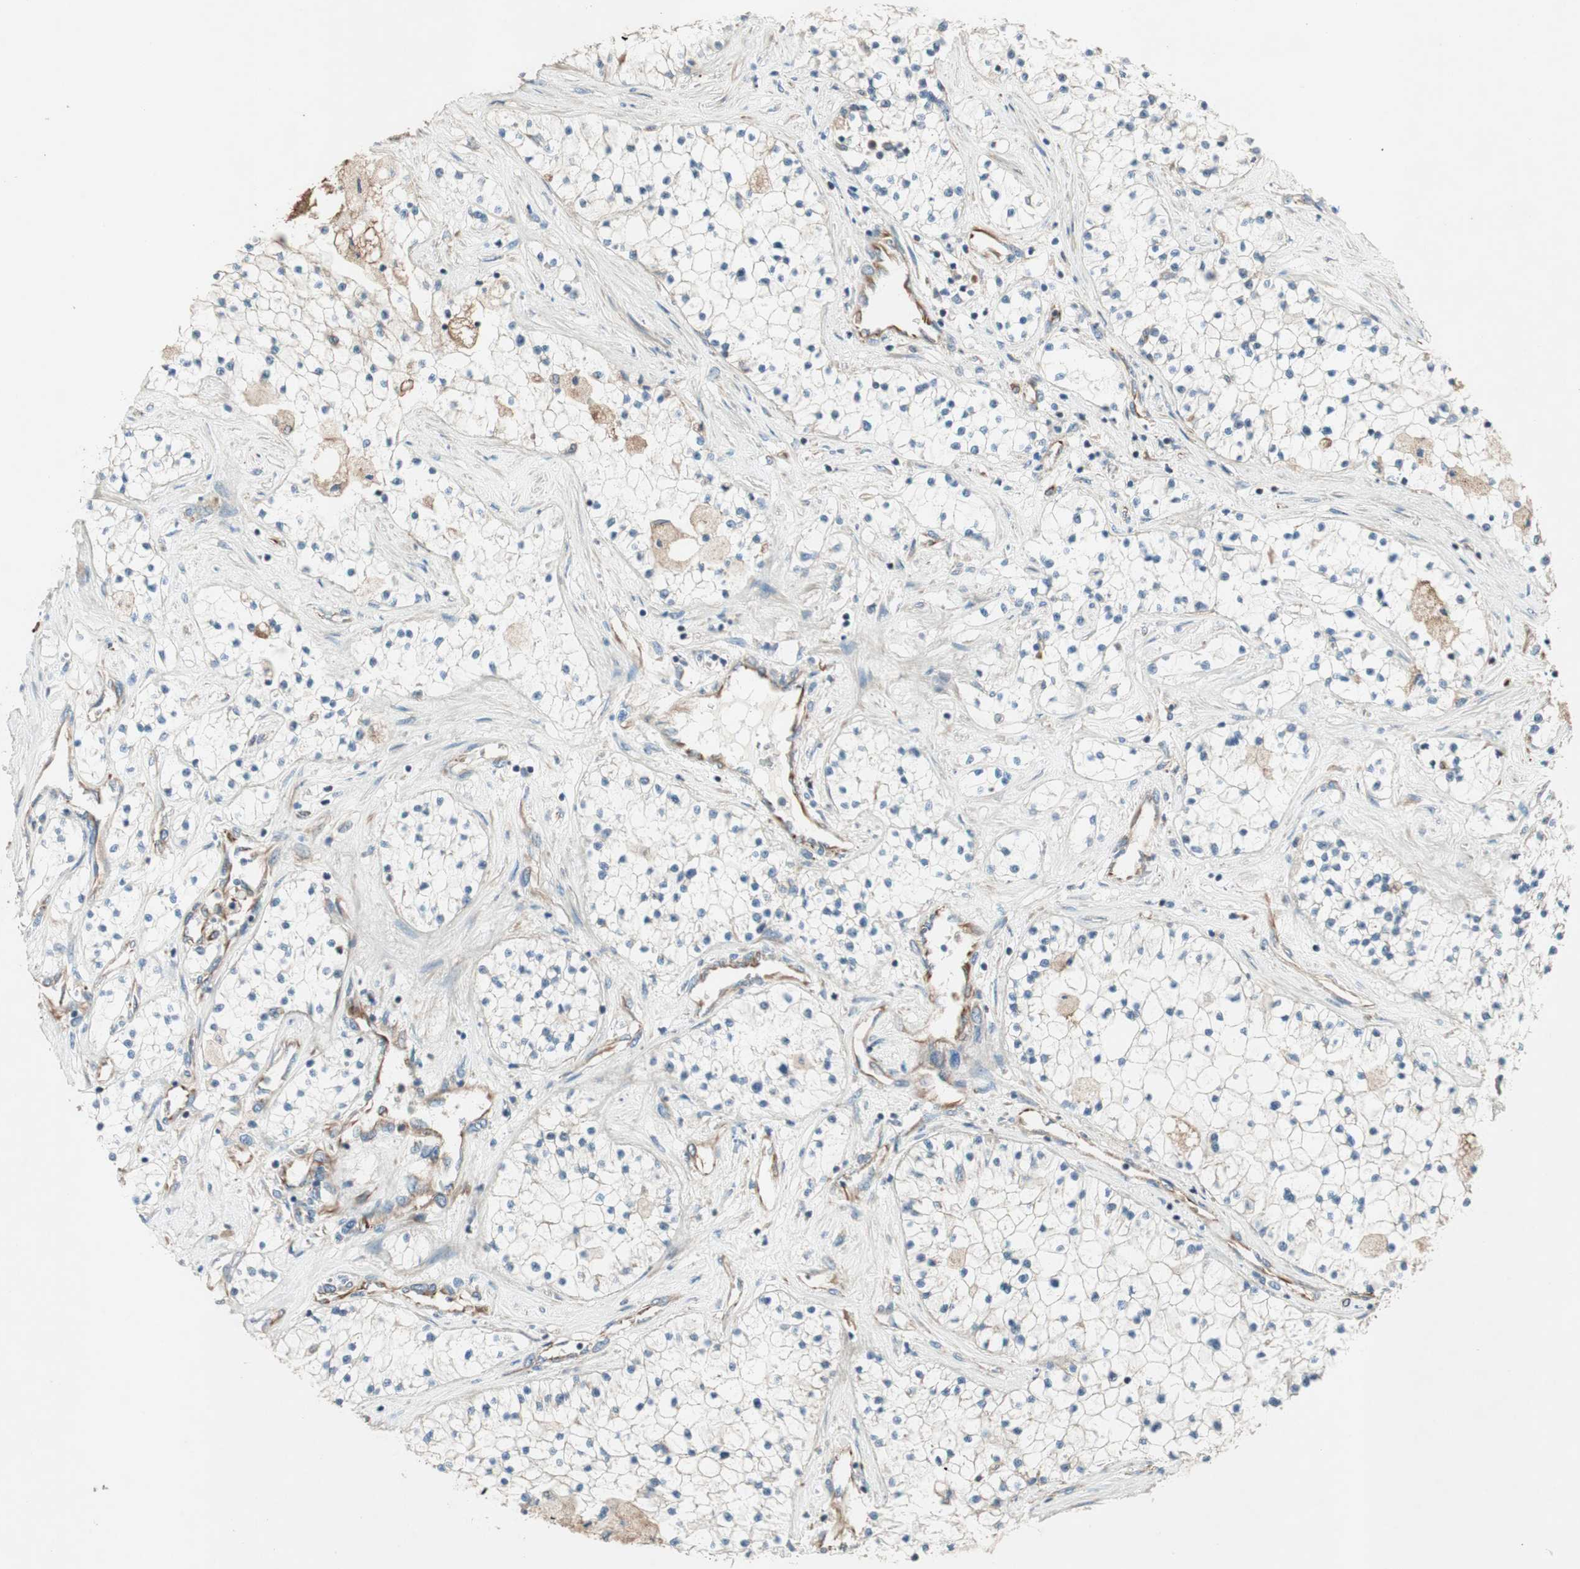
{"staining": {"intensity": "negative", "quantity": "none", "location": "none"}, "tissue": "renal cancer", "cell_type": "Tumor cells", "image_type": "cancer", "snomed": [{"axis": "morphology", "description": "Adenocarcinoma, NOS"}, {"axis": "topography", "description": "Kidney"}], "caption": "High magnification brightfield microscopy of renal cancer (adenocarcinoma) stained with DAB (brown) and counterstained with hematoxylin (blue): tumor cells show no significant positivity.", "gene": "SRCIN1", "patient": {"sex": "male", "age": 68}}